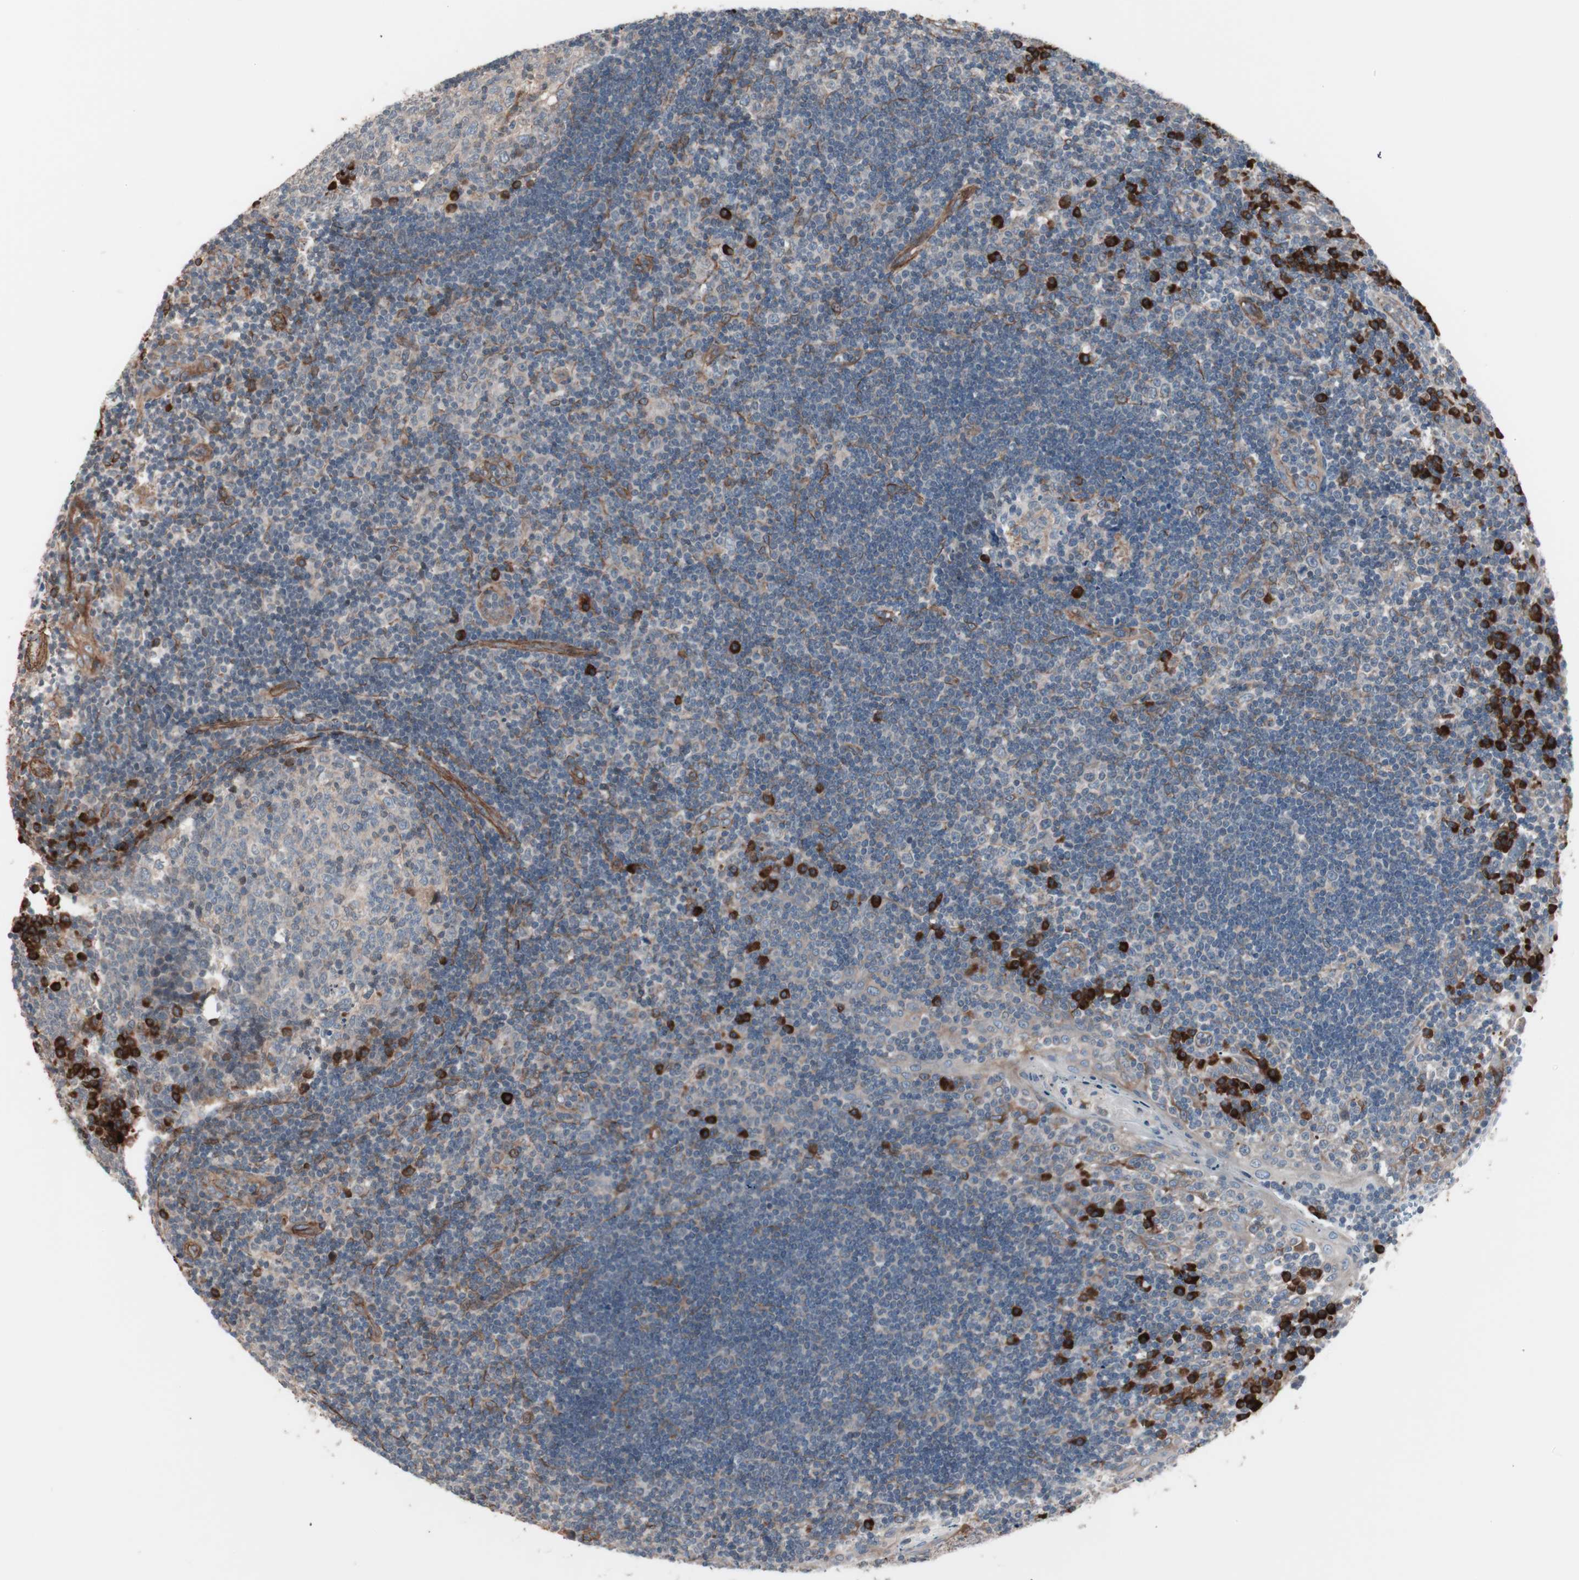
{"staining": {"intensity": "weak", "quantity": ">75%", "location": "cytoplasmic/membranous"}, "tissue": "tonsil", "cell_type": "Germinal center cells", "image_type": "normal", "snomed": [{"axis": "morphology", "description": "Normal tissue, NOS"}, {"axis": "topography", "description": "Tonsil"}], "caption": "The photomicrograph displays immunohistochemical staining of normal tonsil. There is weak cytoplasmic/membranous staining is present in about >75% of germinal center cells. The staining is performed using DAB (3,3'-diaminobenzidine) brown chromogen to label protein expression. The nuclei are counter-stained blue using hematoxylin.", "gene": "ALG5", "patient": {"sex": "female", "age": 40}}